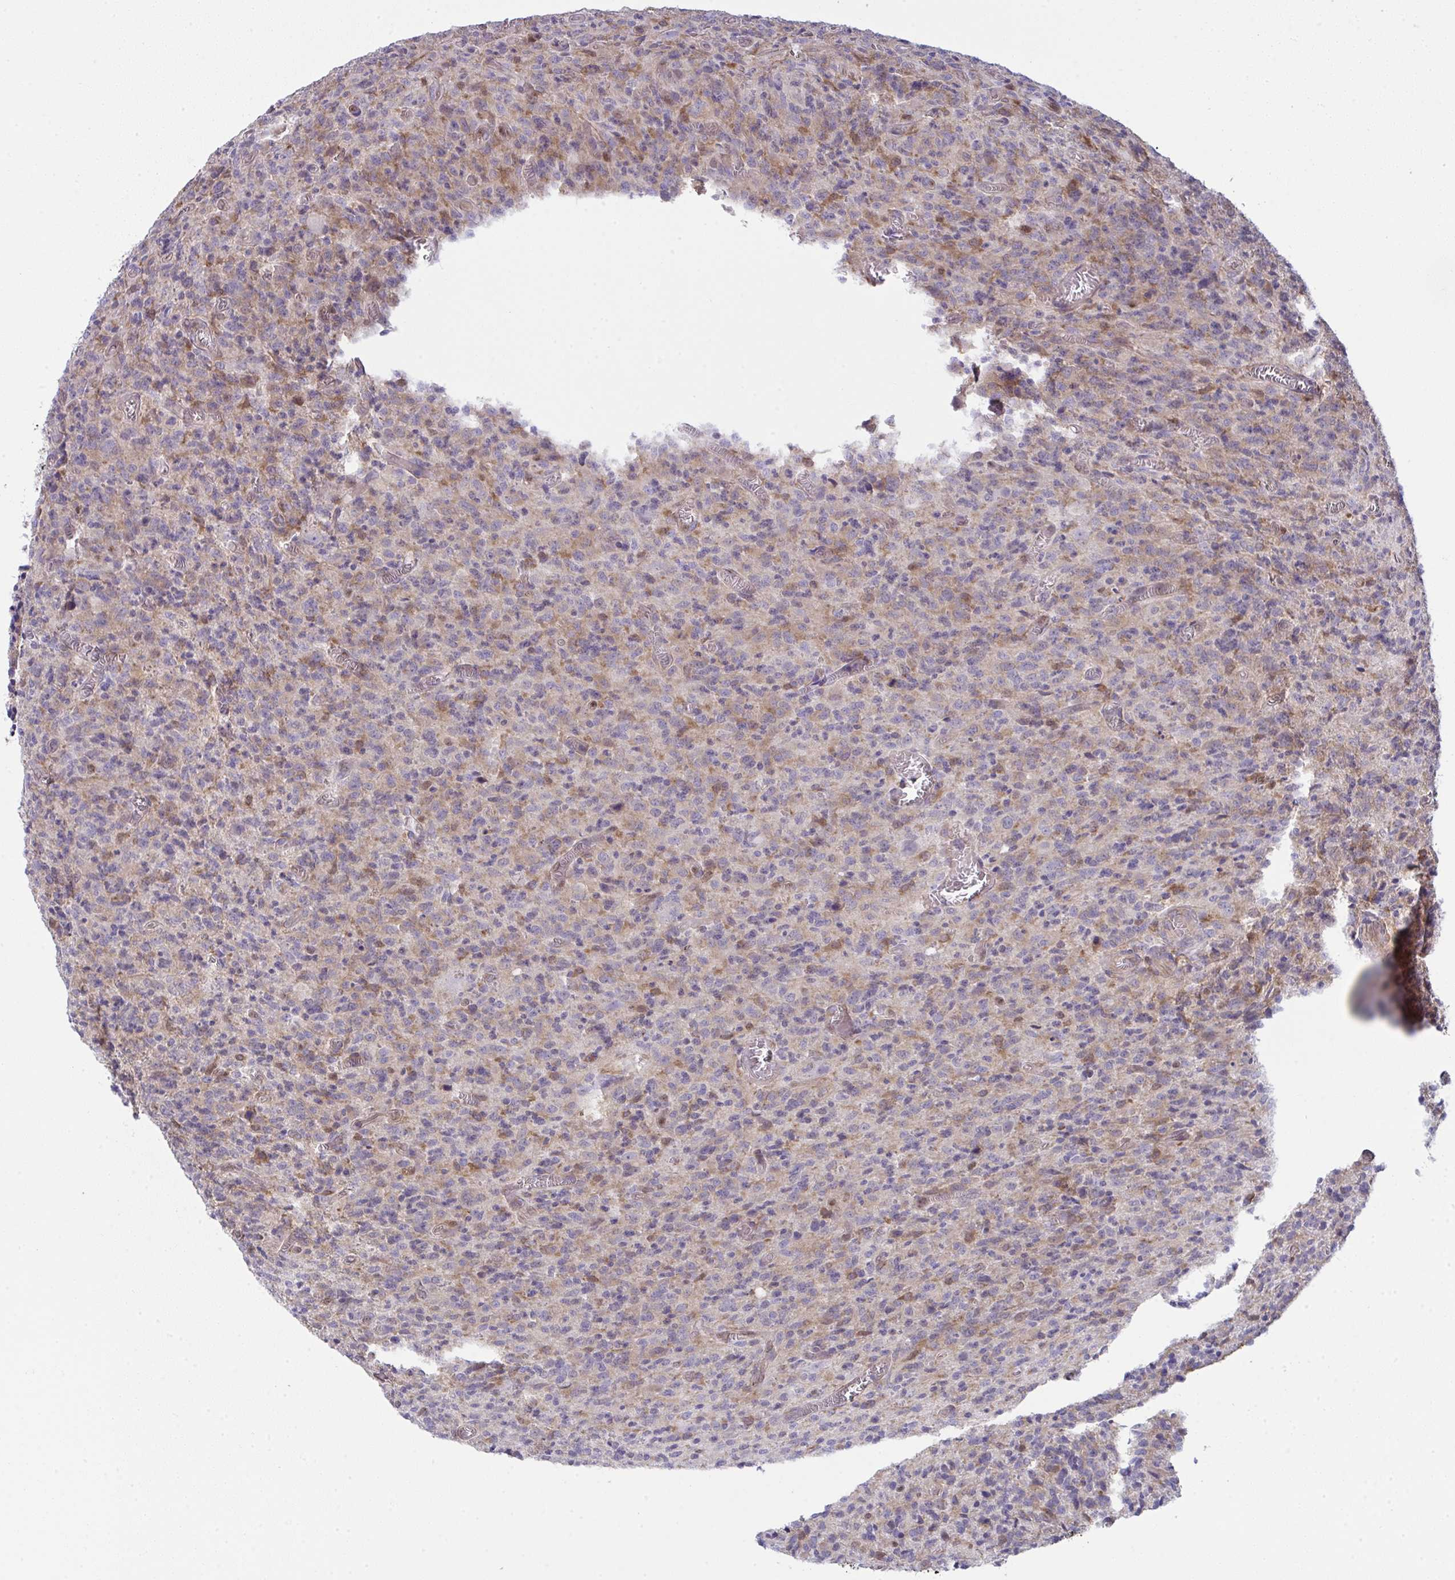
{"staining": {"intensity": "moderate", "quantity": "25%-75%", "location": "cytoplasmic/membranous"}, "tissue": "glioma", "cell_type": "Tumor cells", "image_type": "cancer", "snomed": [{"axis": "morphology", "description": "Glioma, malignant, High grade"}, {"axis": "topography", "description": "Brain"}], "caption": "Malignant glioma (high-grade) tissue exhibits moderate cytoplasmic/membranous staining in approximately 25%-75% of tumor cells Nuclei are stained in blue.", "gene": "ALDH16A1", "patient": {"sex": "male", "age": 76}}